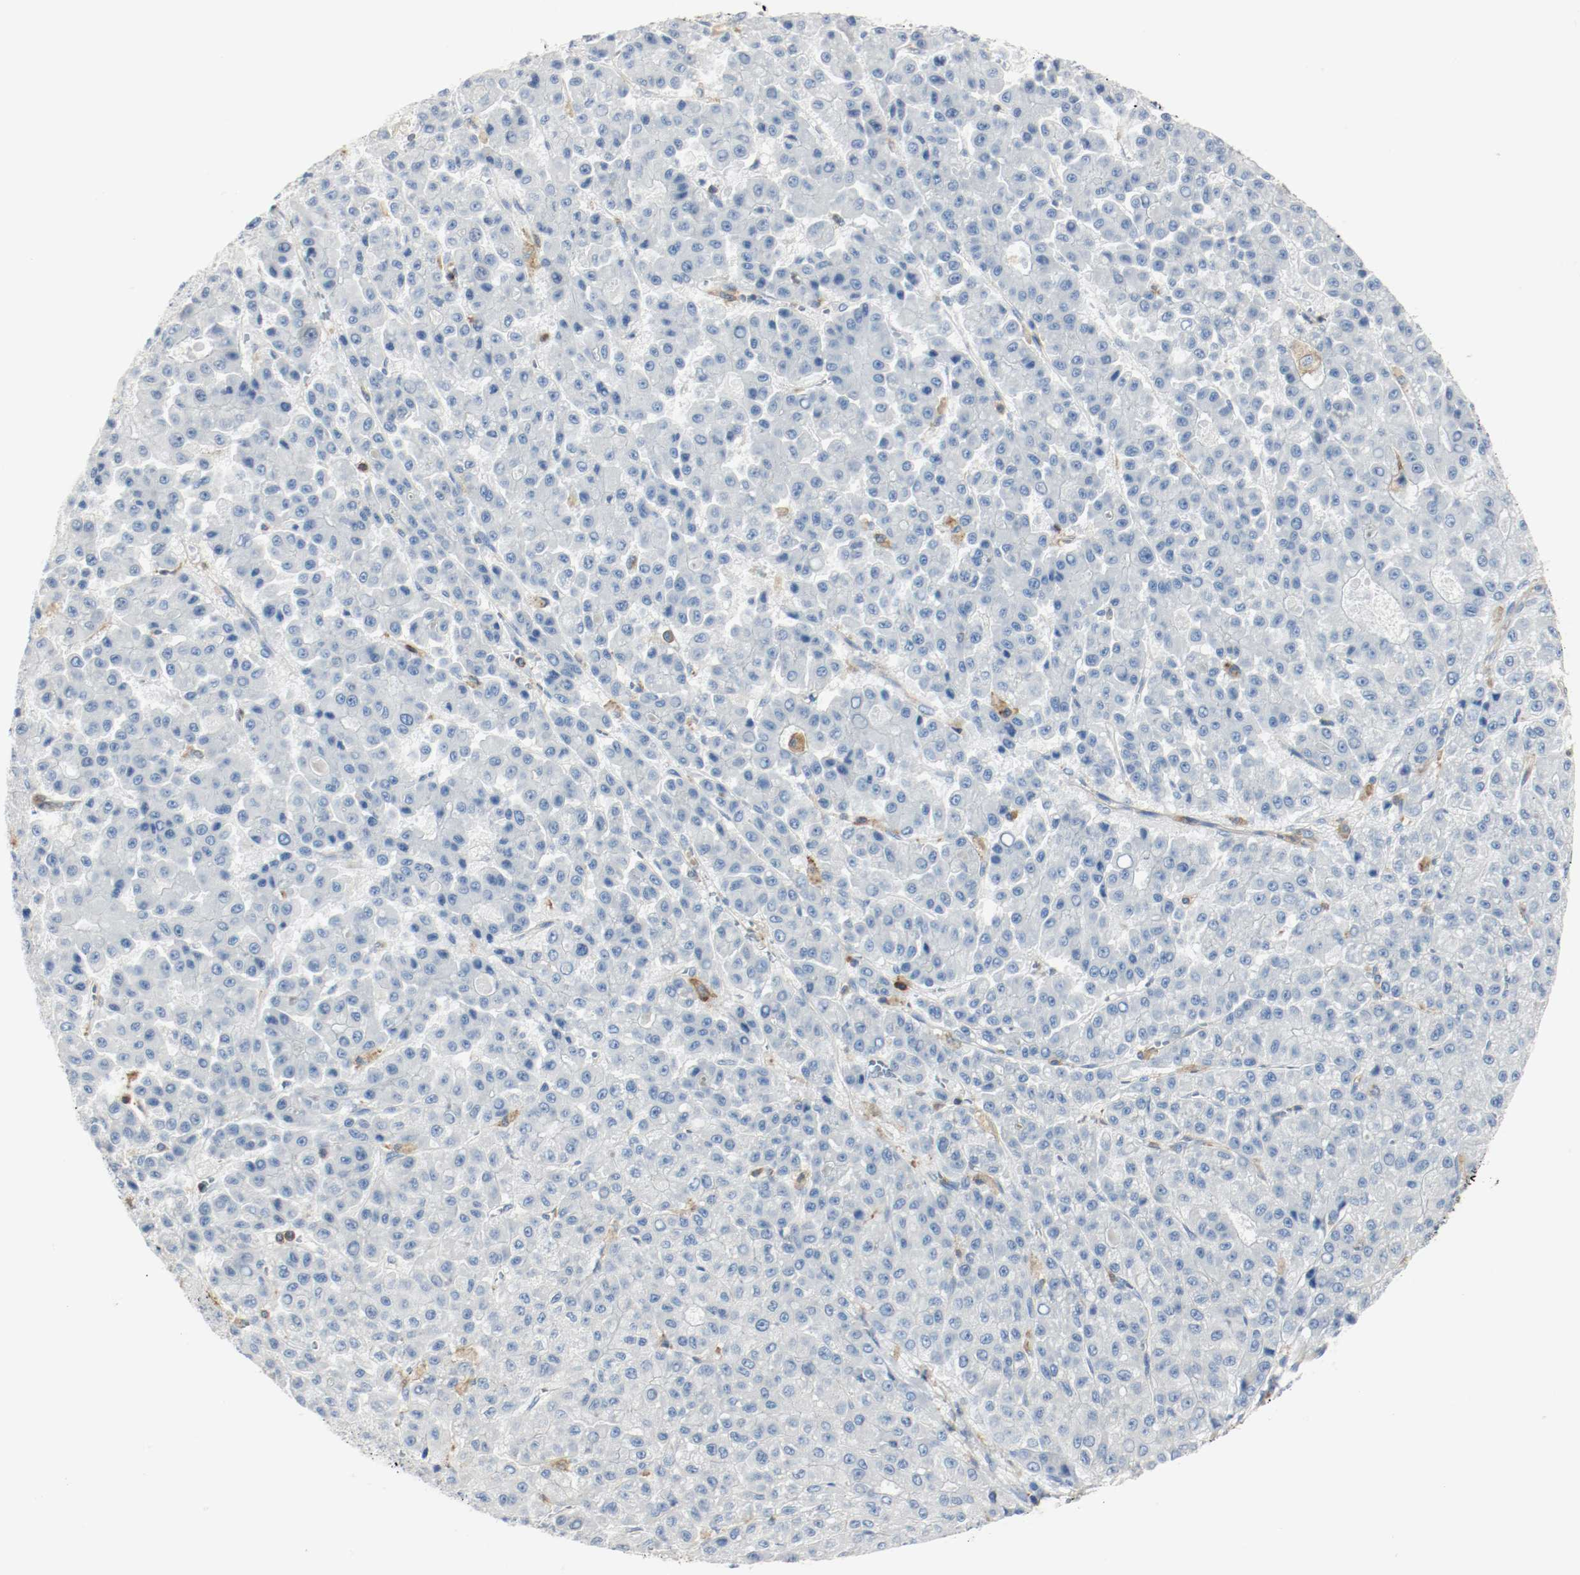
{"staining": {"intensity": "negative", "quantity": "none", "location": "none"}, "tissue": "liver cancer", "cell_type": "Tumor cells", "image_type": "cancer", "snomed": [{"axis": "morphology", "description": "Carcinoma, Hepatocellular, NOS"}, {"axis": "topography", "description": "Liver"}], "caption": "Tumor cells are negative for protein expression in human liver cancer.", "gene": "ARPC1B", "patient": {"sex": "male", "age": 70}}